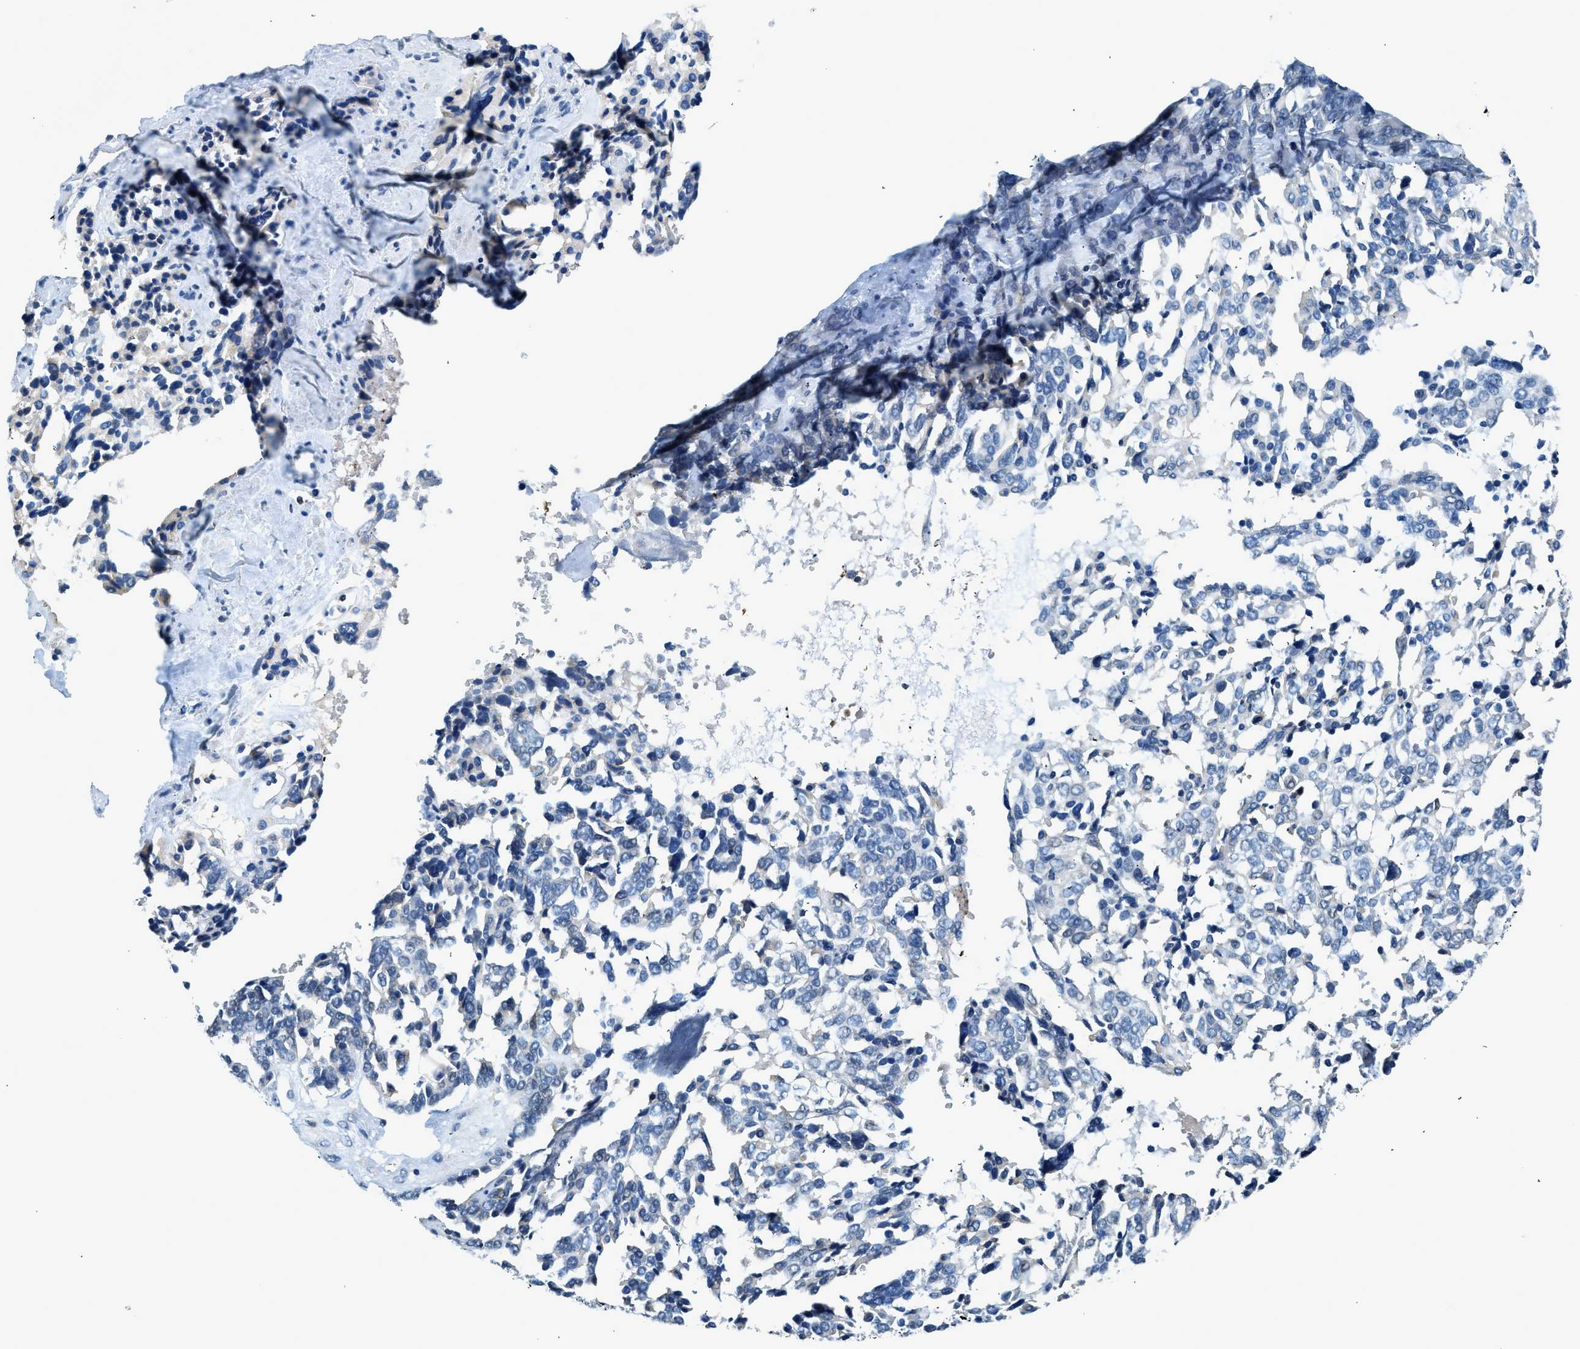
{"staining": {"intensity": "negative", "quantity": "none", "location": "none"}, "tissue": "ovarian cancer", "cell_type": "Tumor cells", "image_type": "cancer", "snomed": [{"axis": "morphology", "description": "Cystadenocarcinoma, serous, NOS"}, {"axis": "topography", "description": "Ovary"}], "caption": "Ovarian cancer was stained to show a protein in brown. There is no significant staining in tumor cells. (Brightfield microscopy of DAB (3,3'-diaminobenzidine) immunohistochemistry (IHC) at high magnification).", "gene": "LMLN", "patient": {"sex": "female", "age": 44}}